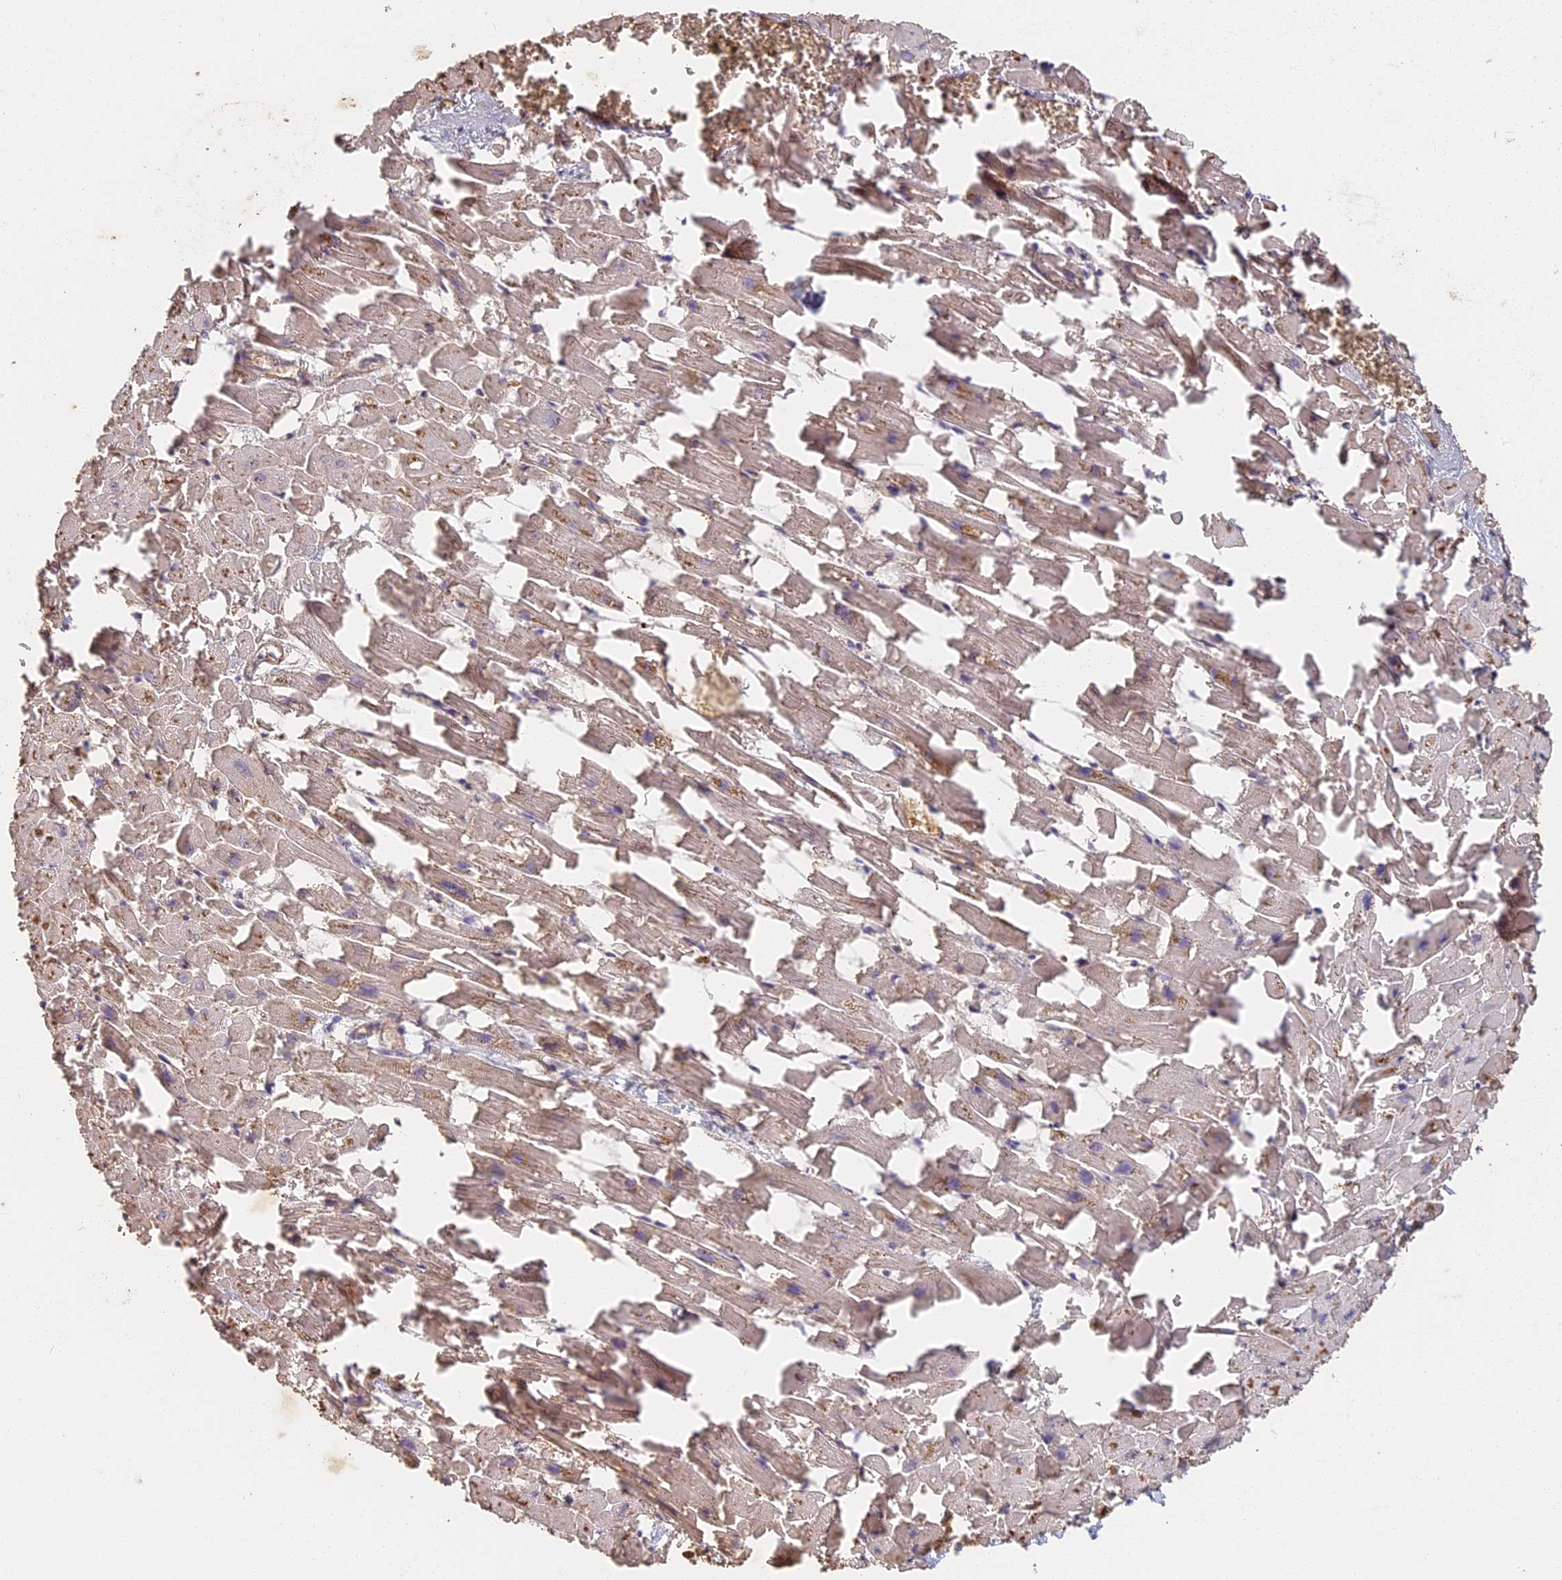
{"staining": {"intensity": "weak", "quantity": ">75%", "location": "cytoplasmic/membranous"}, "tissue": "heart muscle", "cell_type": "Cardiomyocytes", "image_type": "normal", "snomed": [{"axis": "morphology", "description": "Normal tissue, NOS"}, {"axis": "topography", "description": "Heart"}], "caption": "Protein staining of normal heart muscle exhibits weak cytoplasmic/membranous positivity in approximately >75% of cardiomyocytes. Using DAB (brown) and hematoxylin (blue) stains, captured at high magnification using brightfield microscopy.", "gene": "STX16", "patient": {"sex": "female", "age": 64}}